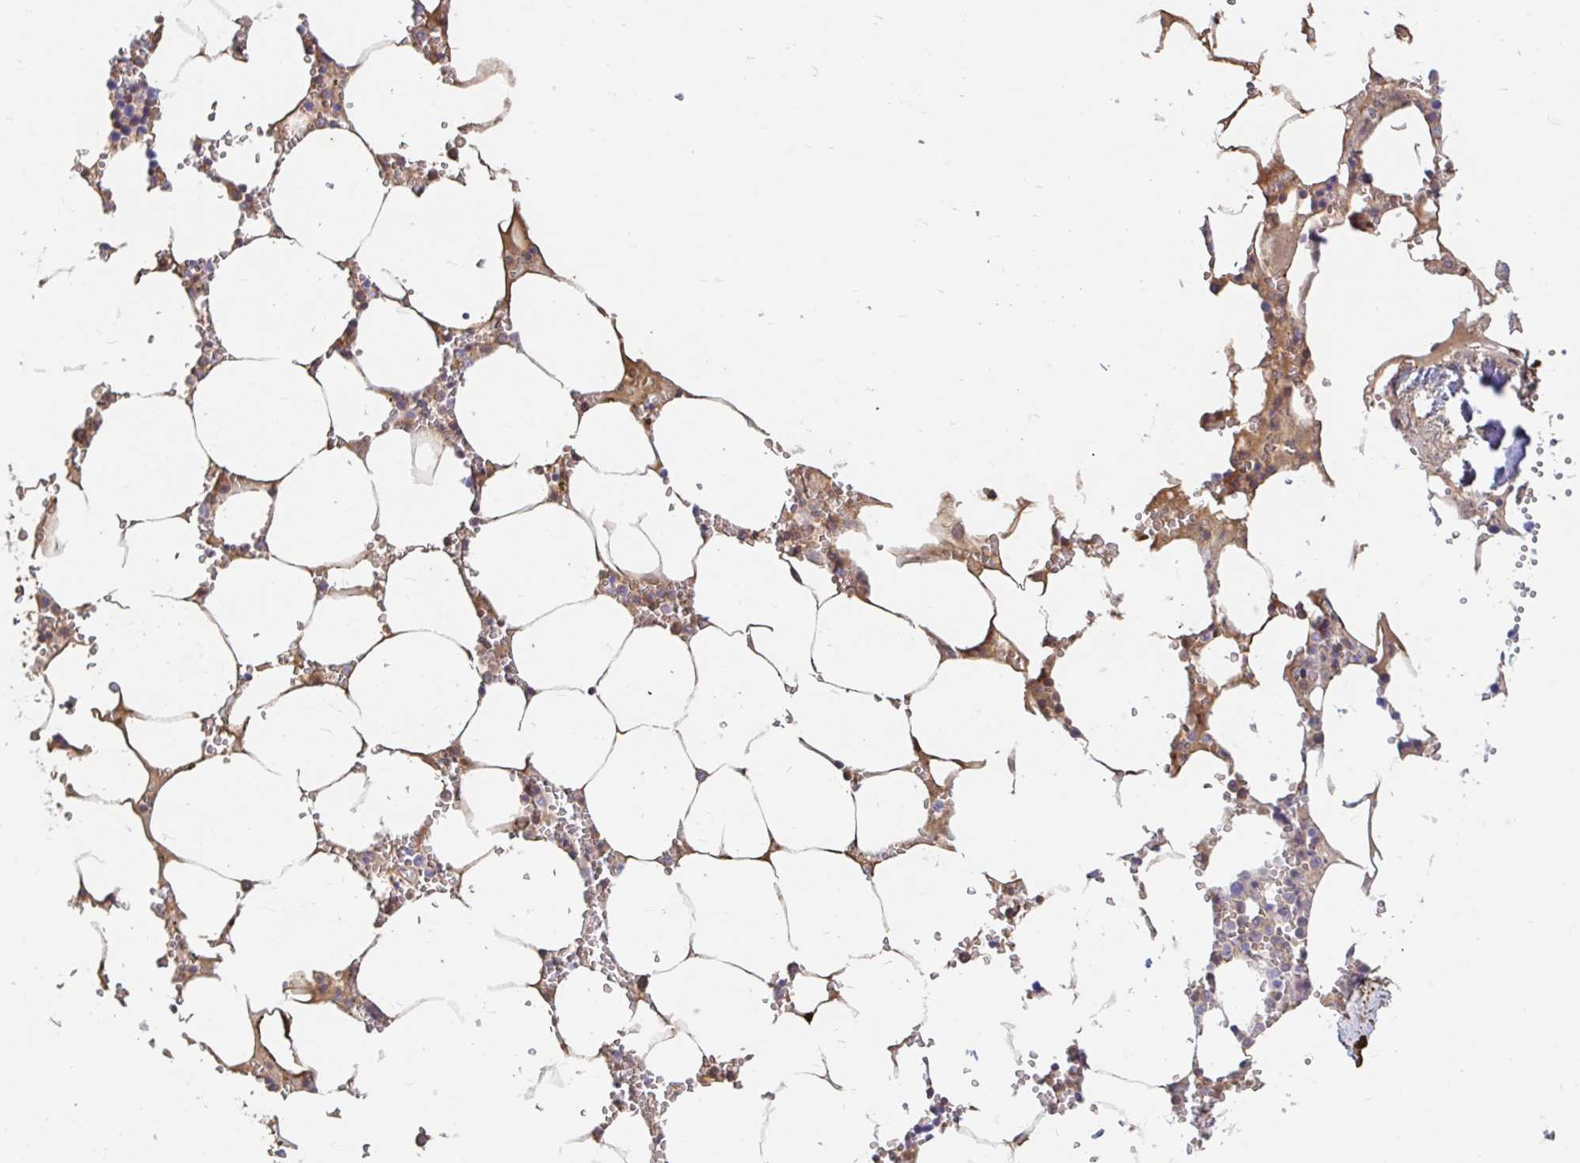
{"staining": {"intensity": "moderate", "quantity": "<25%", "location": "cytoplasmic/membranous"}, "tissue": "bone marrow", "cell_type": "Hematopoietic cells", "image_type": "normal", "snomed": [{"axis": "morphology", "description": "Normal tissue, NOS"}, {"axis": "topography", "description": "Bone marrow"}], "caption": "The immunohistochemical stain shows moderate cytoplasmic/membranous positivity in hematopoietic cells of normal bone marrow.", "gene": "ADH1A", "patient": {"sex": "male", "age": 54}}